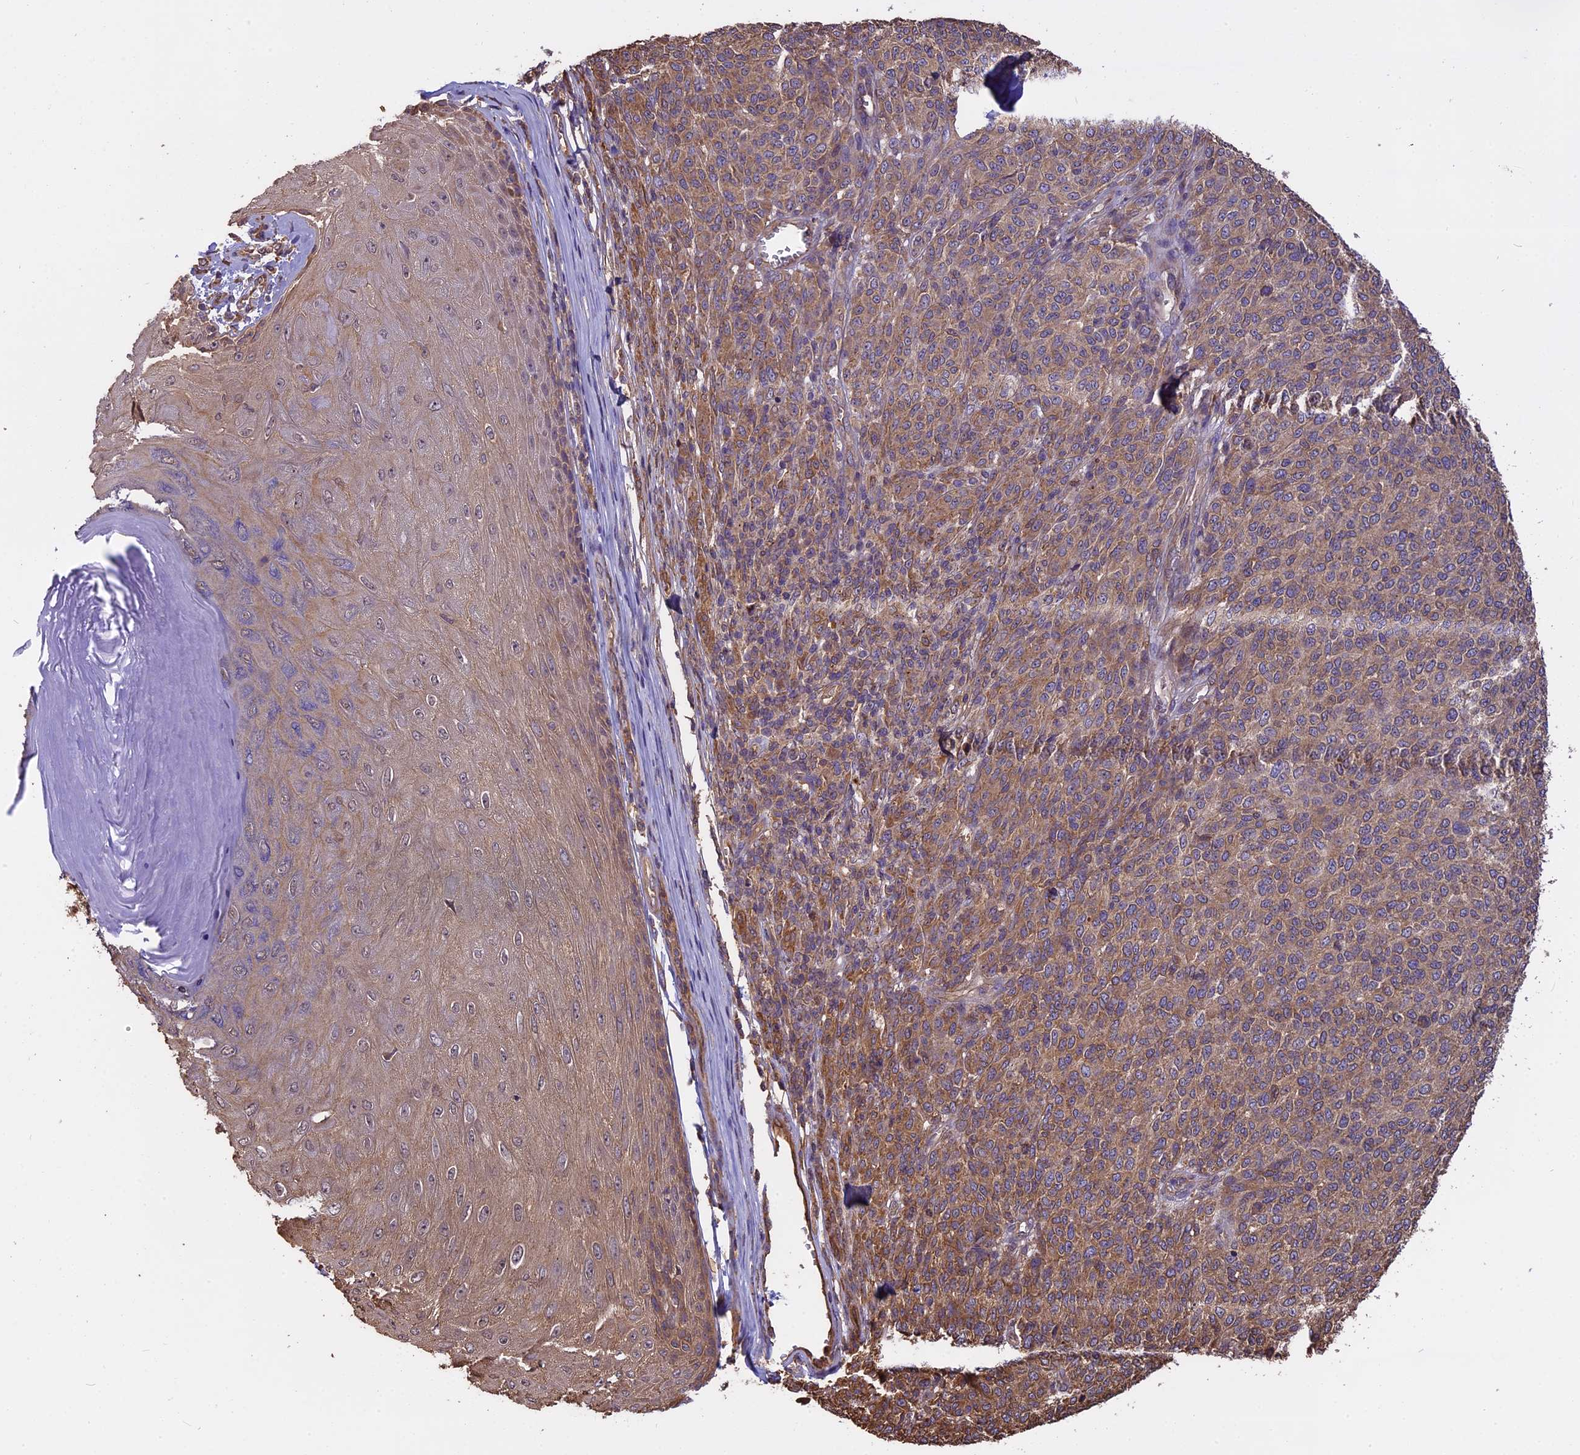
{"staining": {"intensity": "moderate", "quantity": ">75%", "location": "cytoplasmic/membranous"}, "tissue": "melanoma", "cell_type": "Tumor cells", "image_type": "cancer", "snomed": [{"axis": "morphology", "description": "Malignant melanoma, NOS"}, {"axis": "topography", "description": "Skin"}], "caption": "Brown immunohistochemical staining in human melanoma displays moderate cytoplasmic/membranous expression in approximately >75% of tumor cells.", "gene": "CHMP2A", "patient": {"sex": "male", "age": 49}}